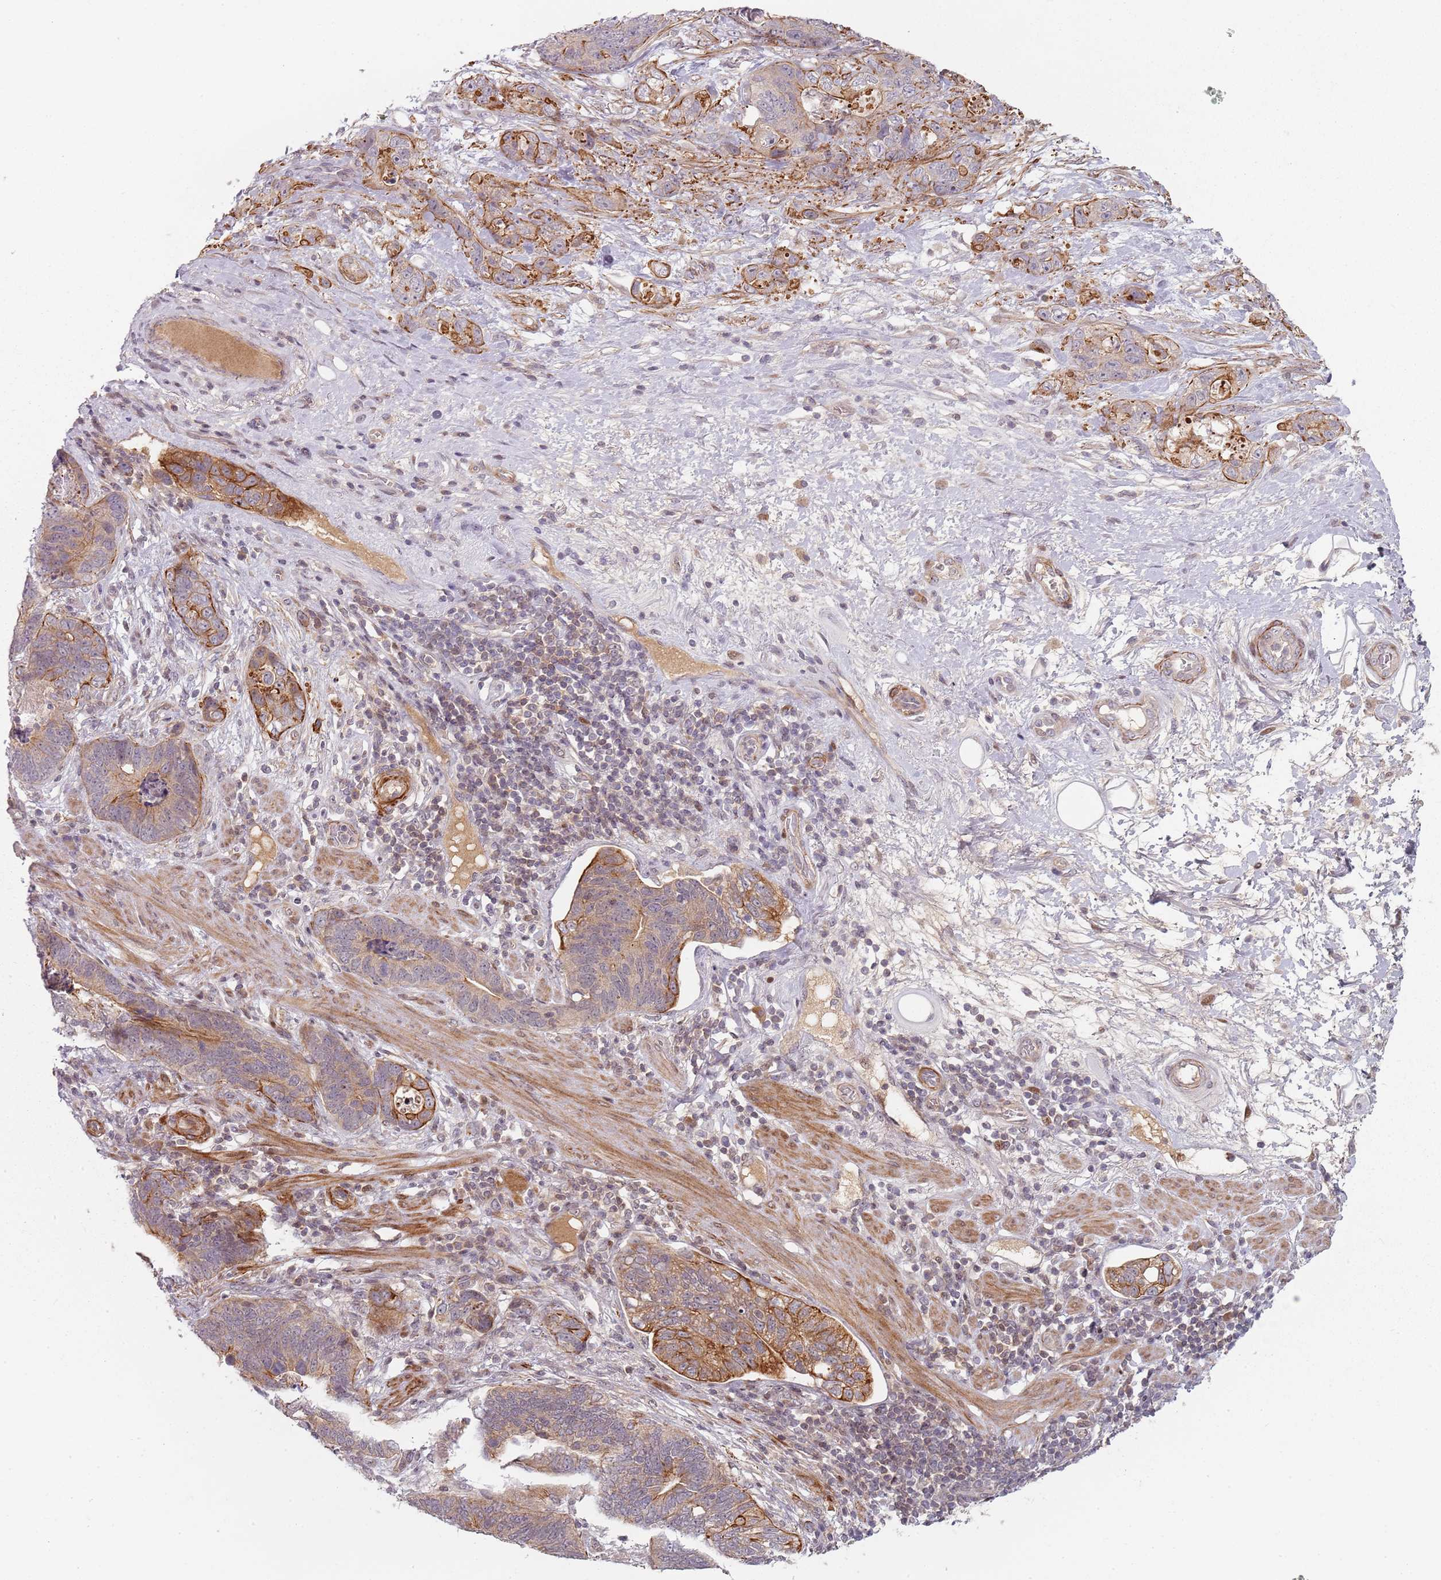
{"staining": {"intensity": "strong", "quantity": "25%-75%", "location": "cytoplasmic/membranous"}, "tissue": "stomach cancer", "cell_type": "Tumor cells", "image_type": "cancer", "snomed": [{"axis": "morphology", "description": "Normal tissue, NOS"}, {"axis": "morphology", "description": "Adenocarcinoma, NOS"}, {"axis": "topography", "description": "Stomach"}], "caption": "Stomach cancer (adenocarcinoma) was stained to show a protein in brown. There is high levels of strong cytoplasmic/membranous positivity in approximately 25%-75% of tumor cells.", "gene": "RPS6KA2", "patient": {"sex": "female", "age": 89}}